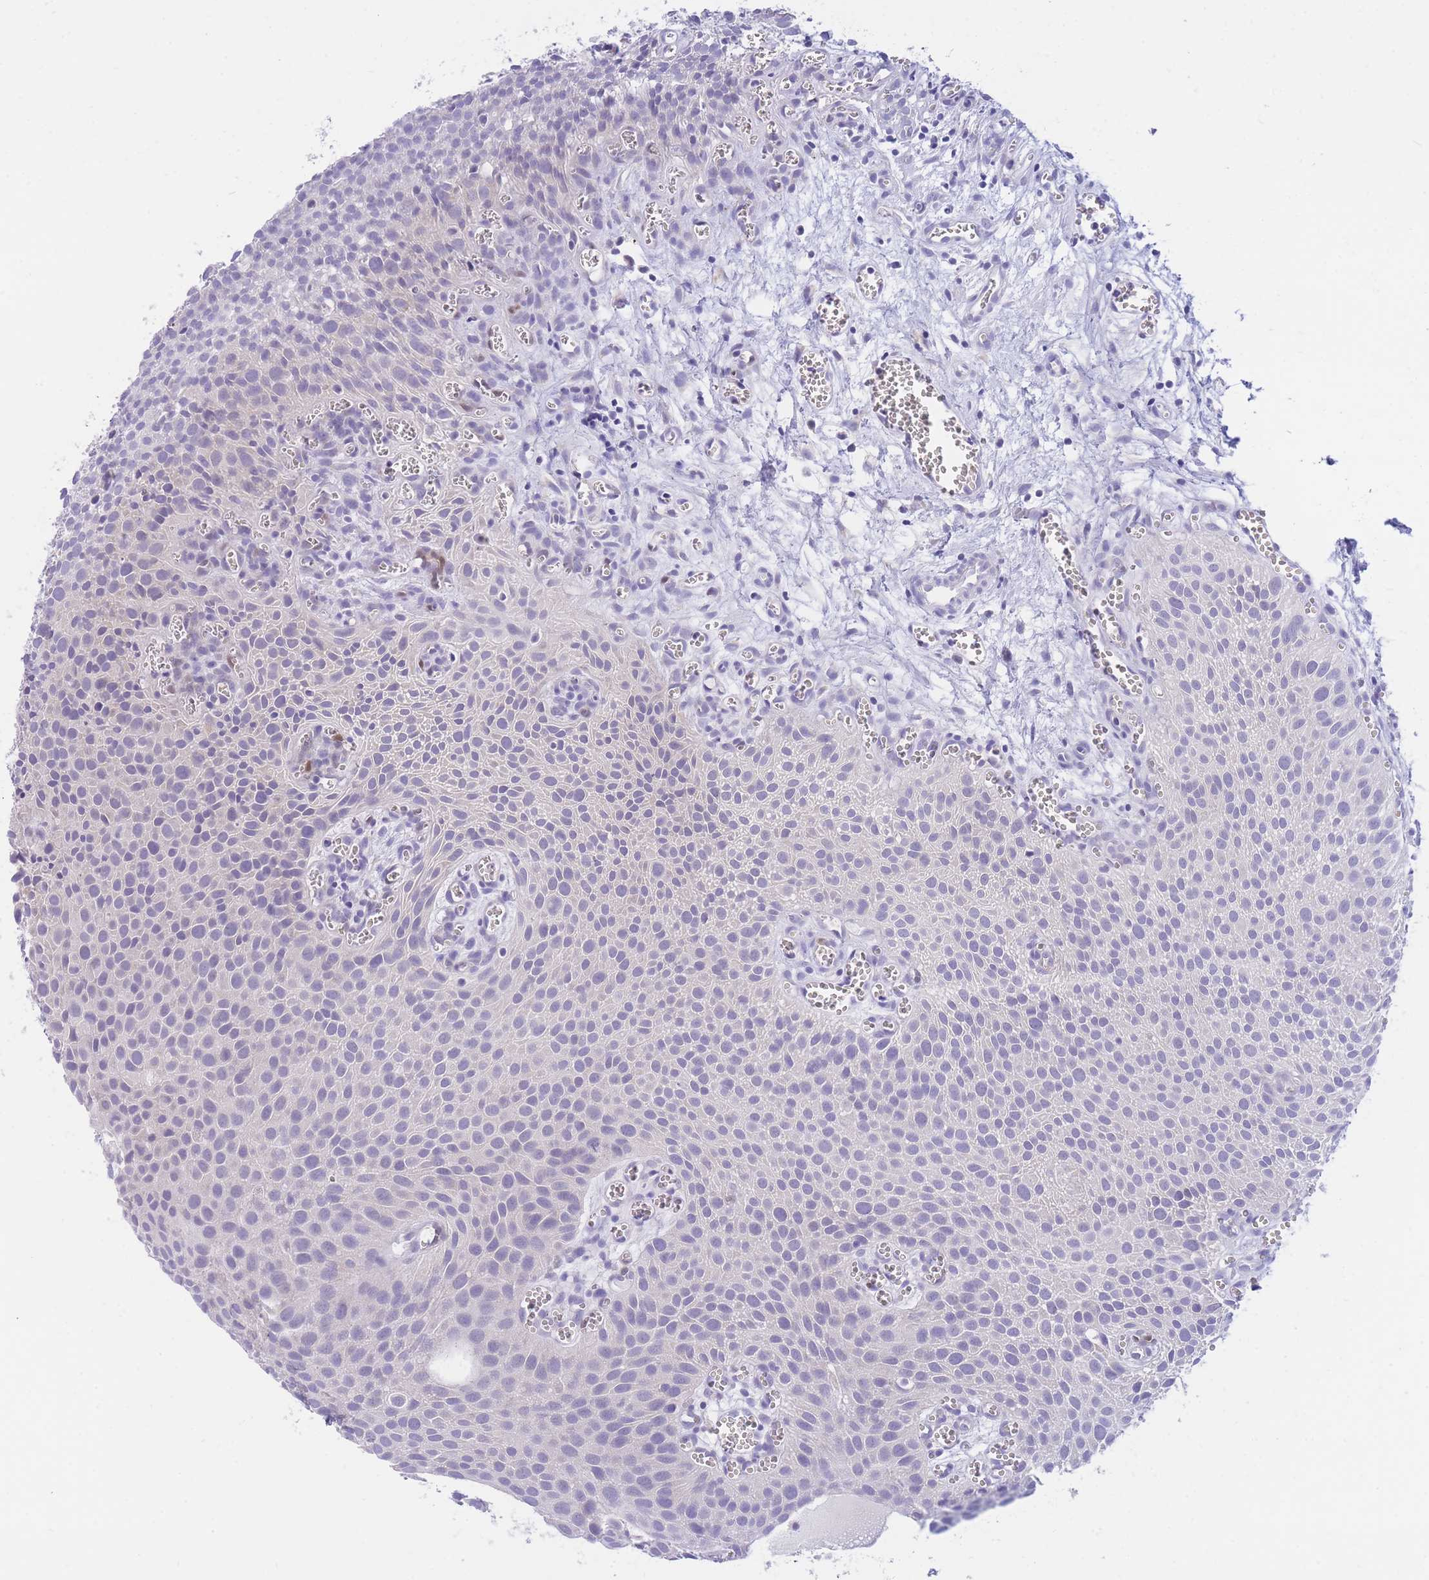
{"staining": {"intensity": "negative", "quantity": "none", "location": "none"}, "tissue": "urothelial cancer", "cell_type": "Tumor cells", "image_type": "cancer", "snomed": [{"axis": "morphology", "description": "Urothelial carcinoma, Low grade"}, {"axis": "topography", "description": "Urinary bladder"}], "caption": "High power microscopy histopathology image of an immunohistochemistry image of urothelial cancer, revealing no significant expression in tumor cells. Nuclei are stained in blue.", "gene": "SSUH2", "patient": {"sex": "male", "age": 88}}